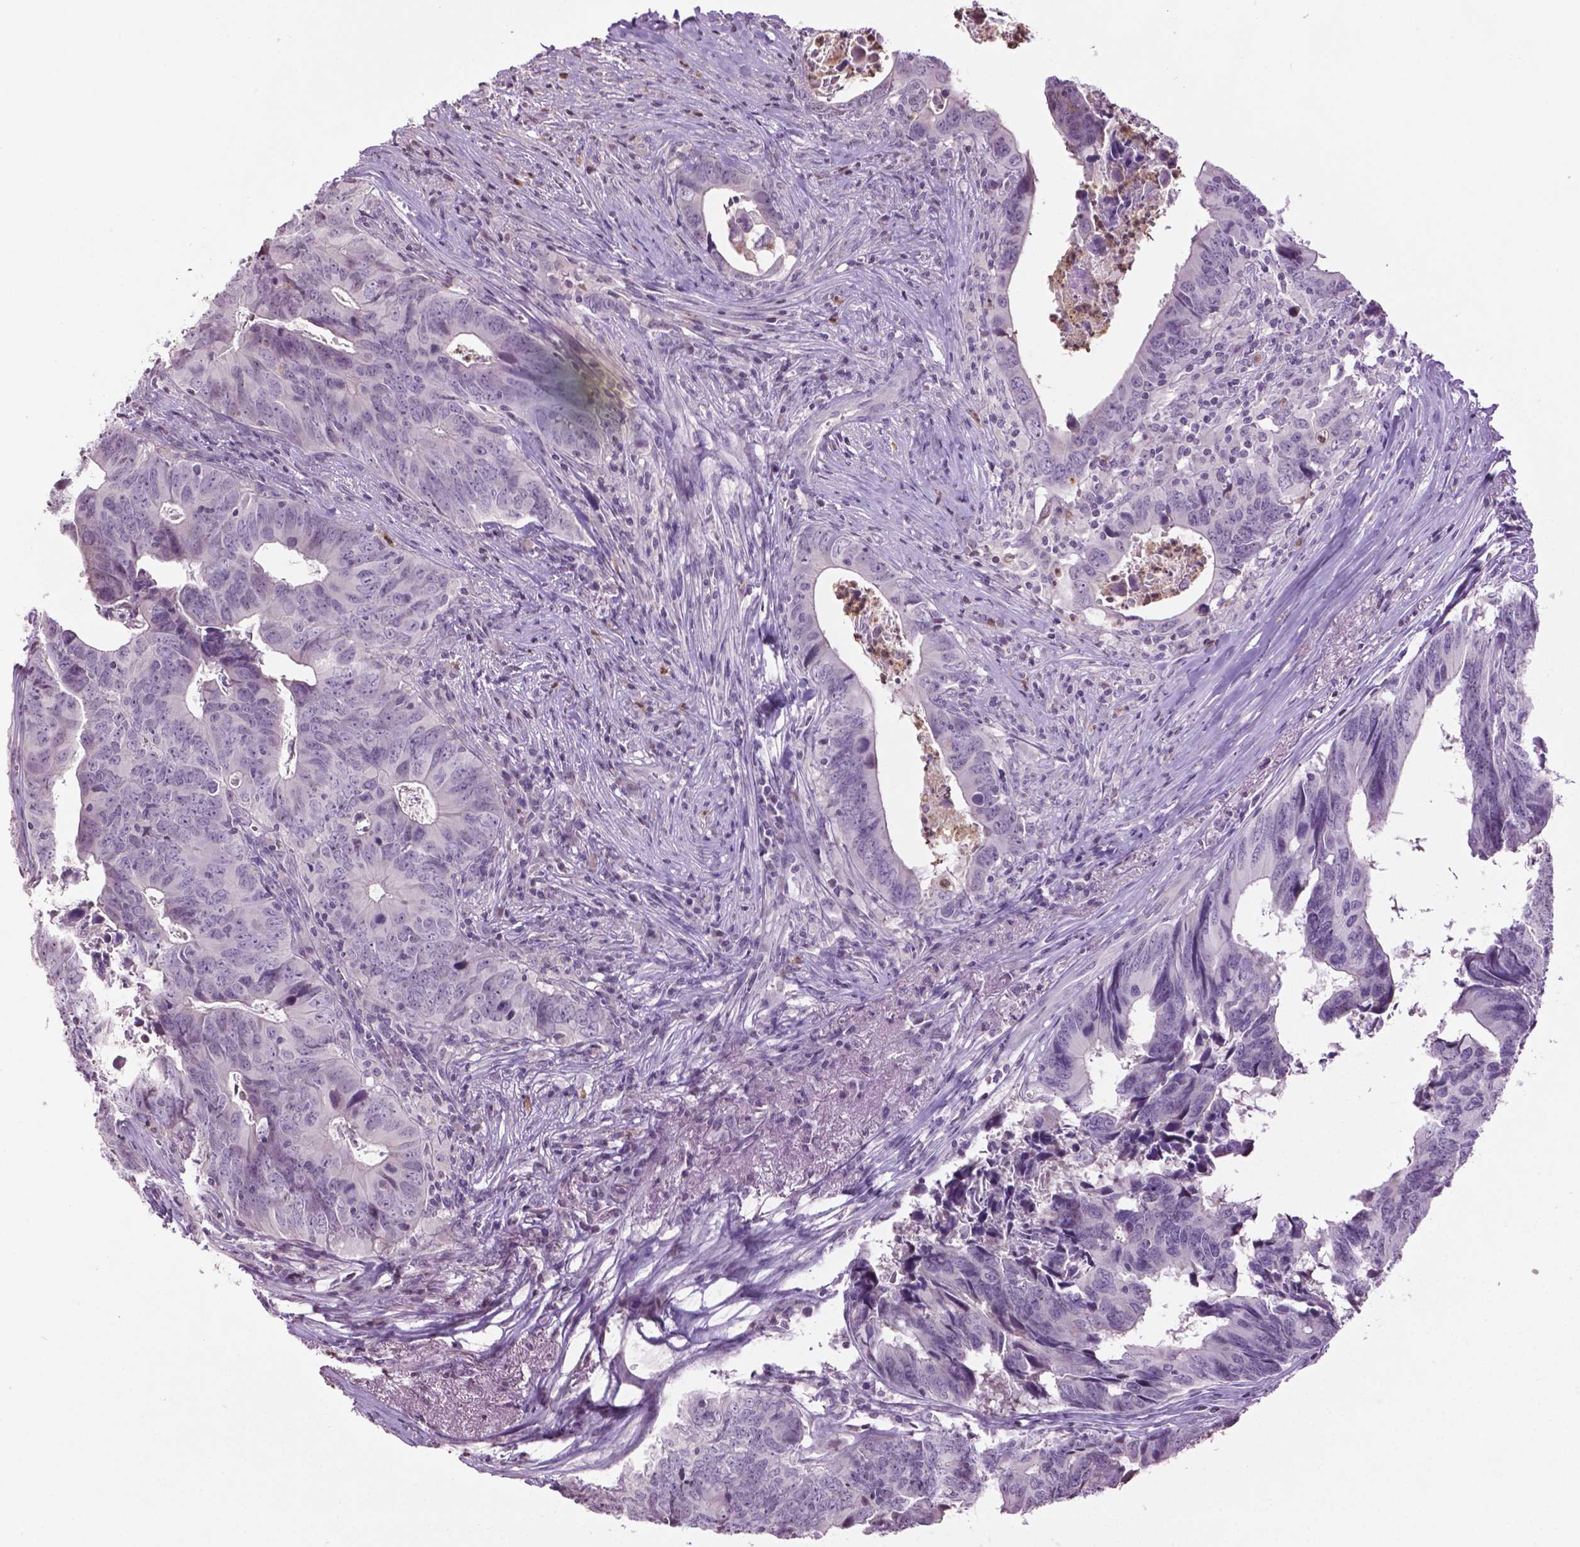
{"staining": {"intensity": "negative", "quantity": "none", "location": "none"}, "tissue": "colorectal cancer", "cell_type": "Tumor cells", "image_type": "cancer", "snomed": [{"axis": "morphology", "description": "Adenocarcinoma, NOS"}, {"axis": "topography", "description": "Colon"}], "caption": "Colorectal cancer (adenocarcinoma) was stained to show a protein in brown. There is no significant expression in tumor cells.", "gene": "NTNG2", "patient": {"sex": "female", "age": 82}}